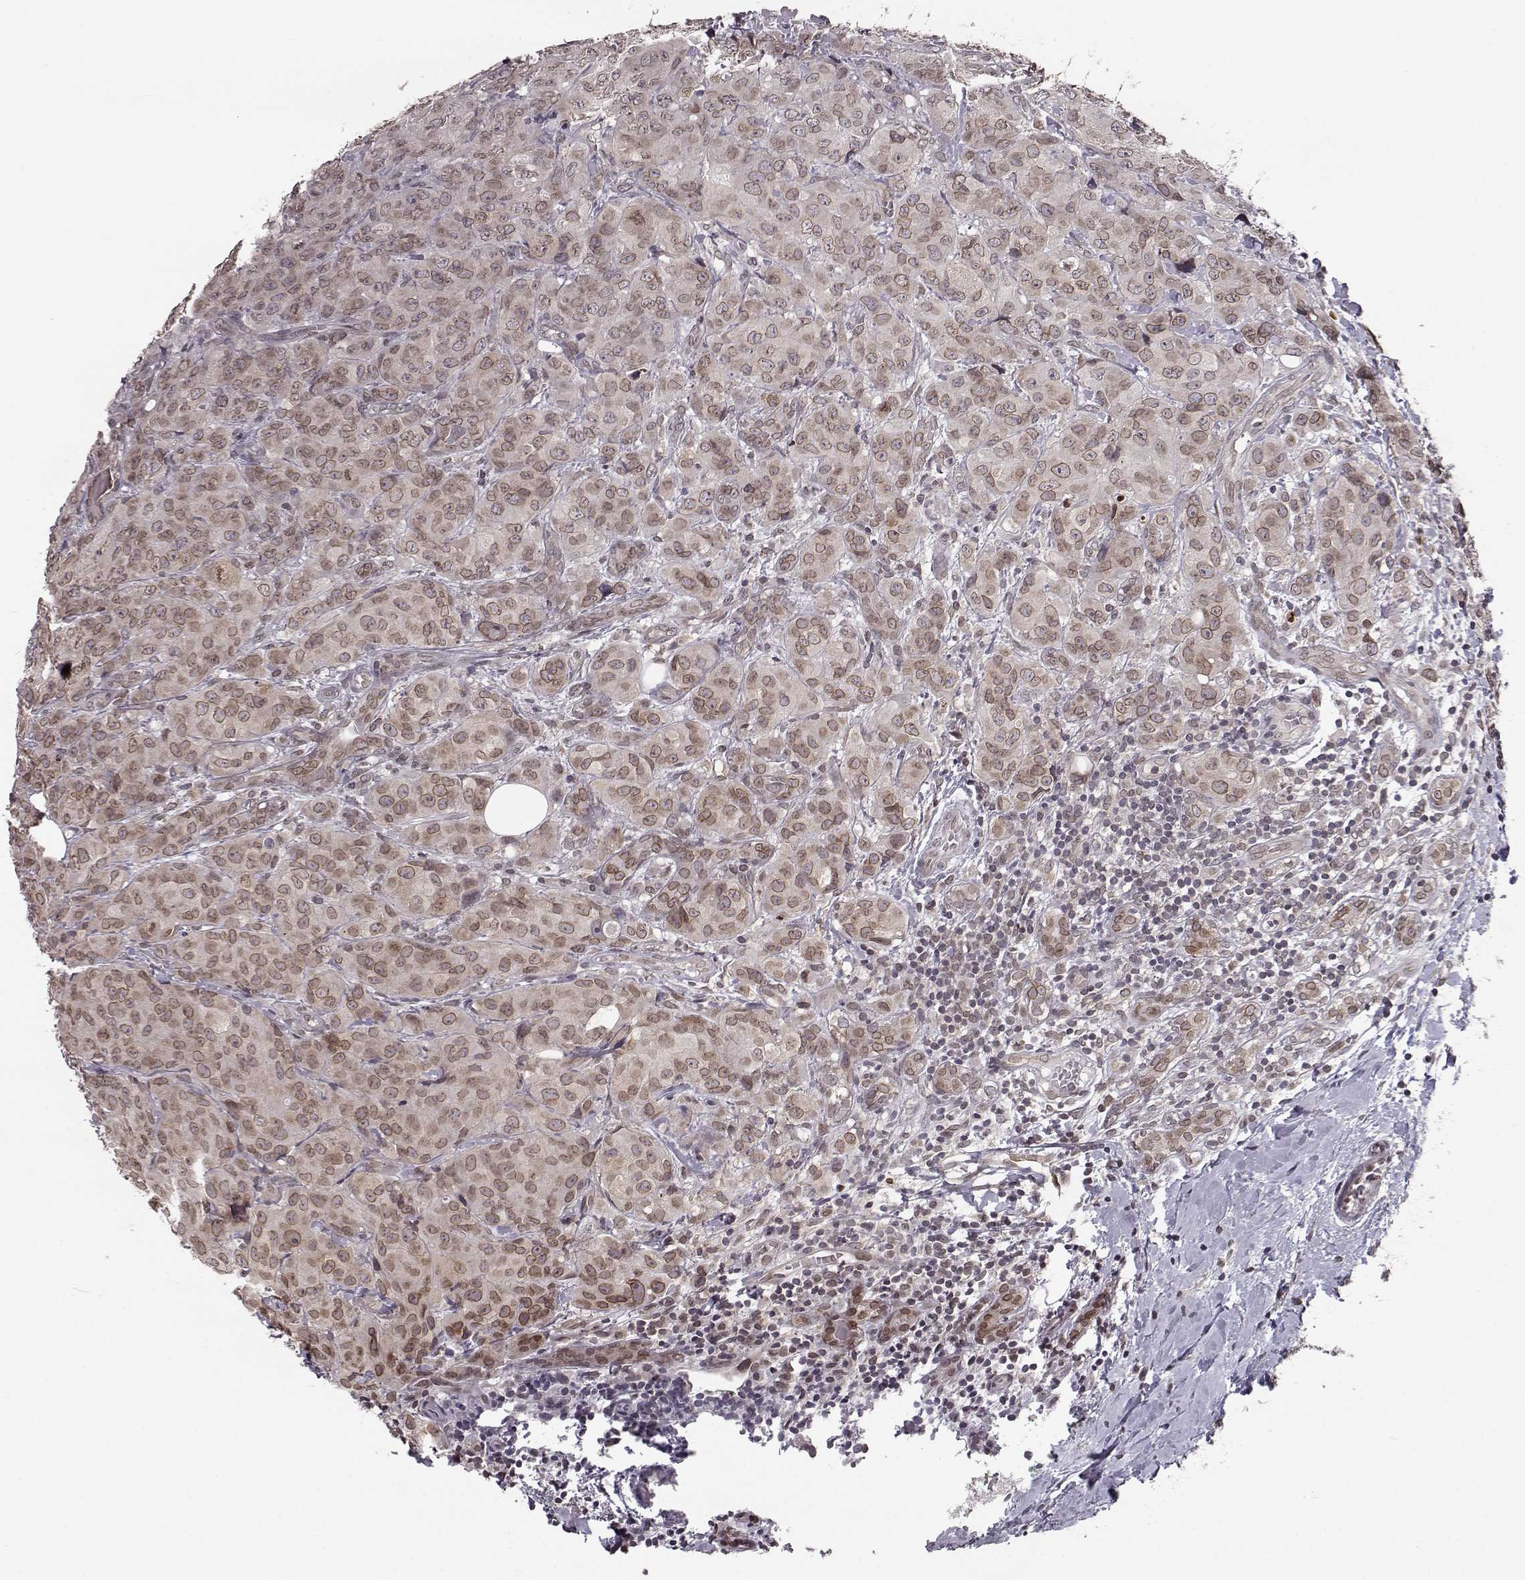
{"staining": {"intensity": "weak", "quantity": ">75%", "location": "cytoplasmic/membranous,nuclear"}, "tissue": "breast cancer", "cell_type": "Tumor cells", "image_type": "cancer", "snomed": [{"axis": "morphology", "description": "Duct carcinoma"}, {"axis": "topography", "description": "Breast"}], "caption": "This micrograph shows immunohistochemistry staining of human breast cancer (intraductal carcinoma), with low weak cytoplasmic/membranous and nuclear positivity in approximately >75% of tumor cells.", "gene": "NUP37", "patient": {"sex": "female", "age": 43}}